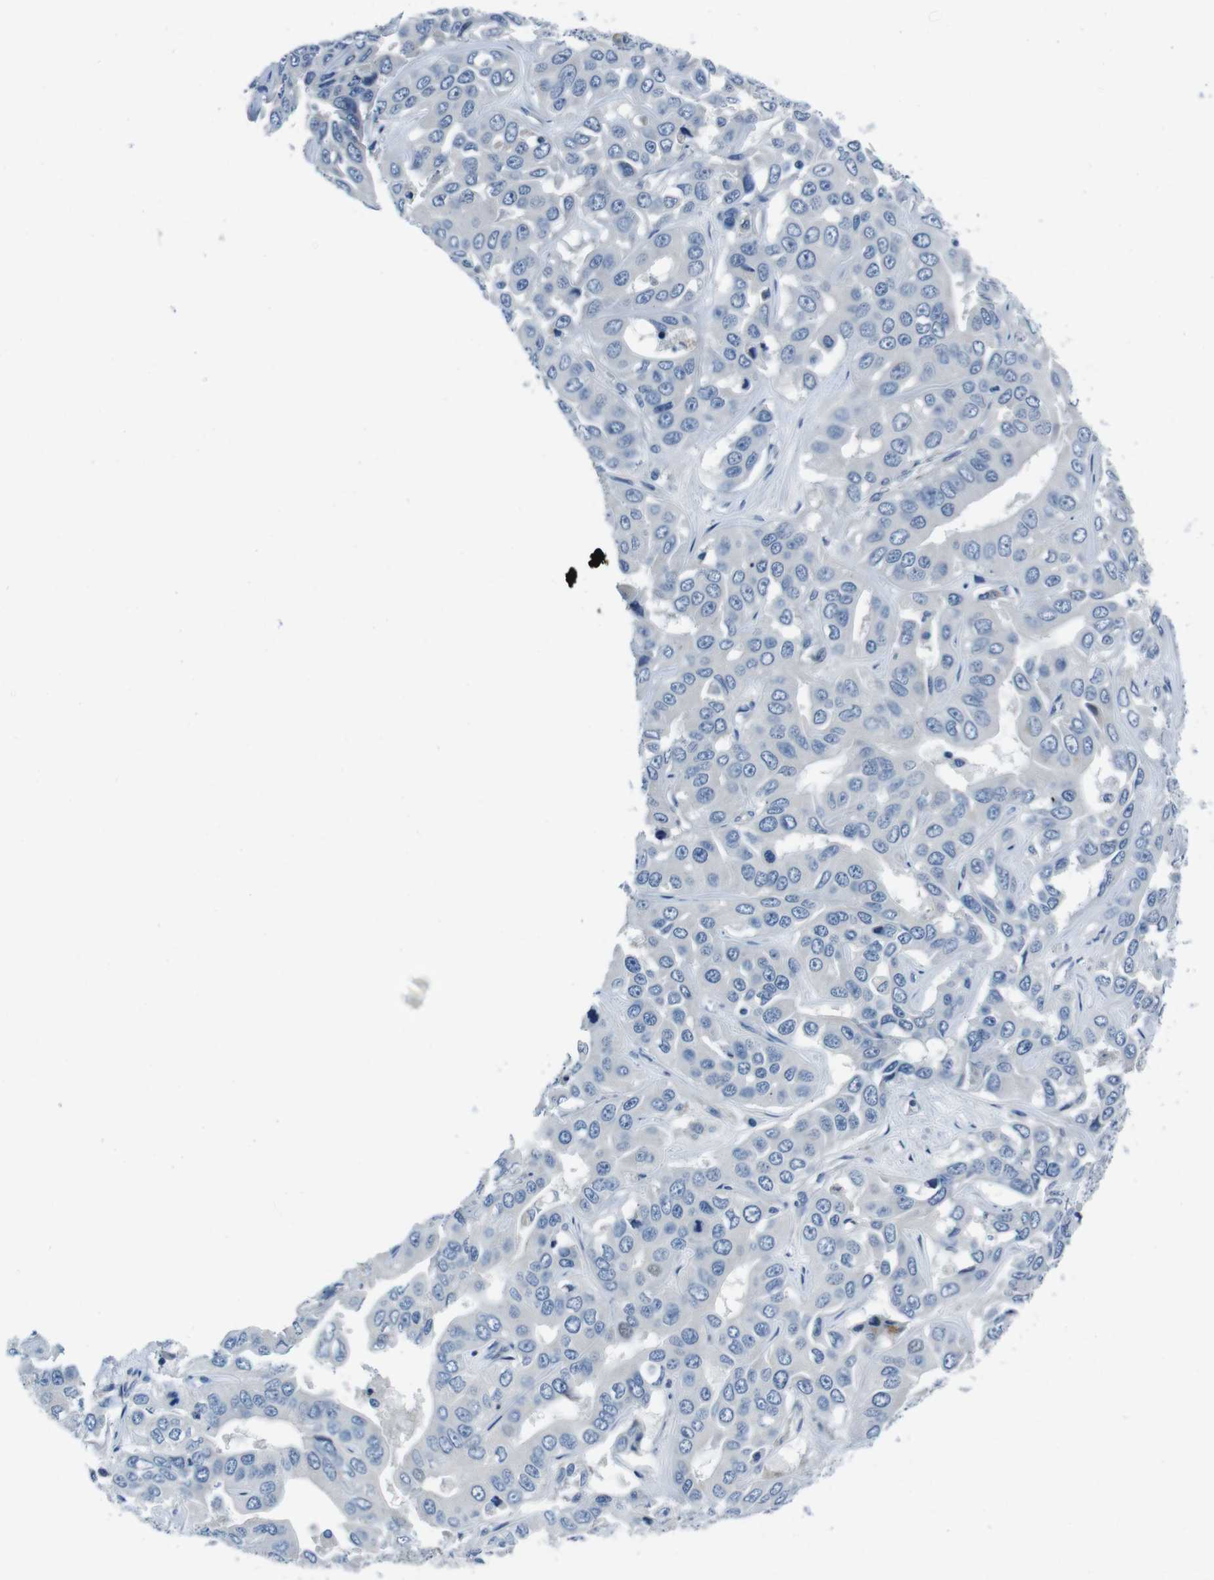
{"staining": {"intensity": "negative", "quantity": "none", "location": "none"}, "tissue": "liver cancer", "cell_type": "Tumor cells", "image_type": "cancer", "snomed": [{"axis": "morphology", "description": "Cholangiocarcinoma"}, {"axis": "topography", "description": "Liver"}], "caption": "Immunohistochemistry of human liver cancer (cholangiocarcinoma) shows no expression in tumor cells.", "gene": "CASQ1", "patient": {"sex": "female", "age": 52}}